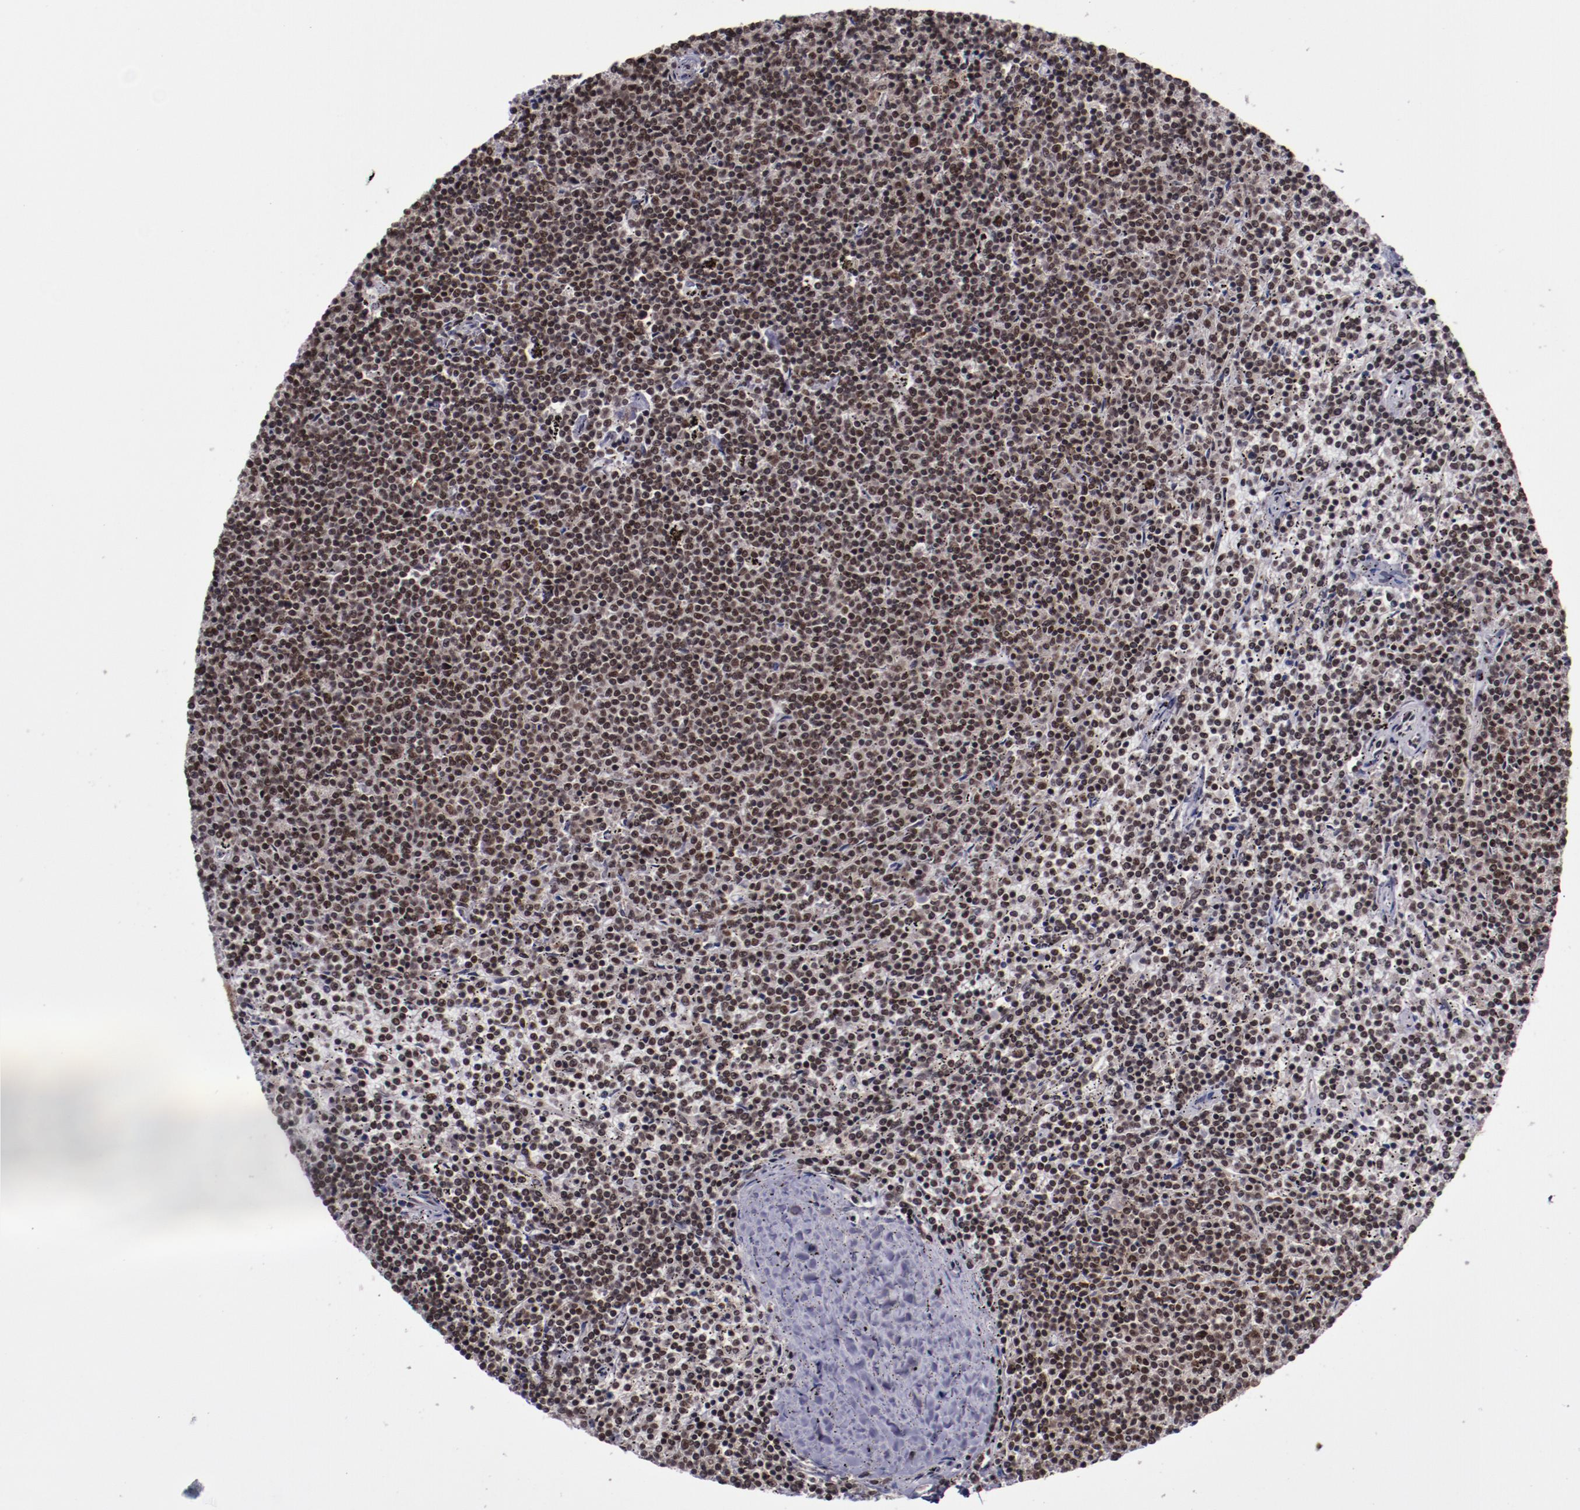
{"staining": {"intensity": "moderate", "quantity": ">75%", "location": "nuclear"}, "tissue": "lymphoma", "cell_type": "Tumor cells", "image_type": "cancer", "snomed": [{"axis": "morphology", "description": "Malignant lymphoma, non-Hodgkin's type, Low grade"}, {"axis": "topography", "description": "Spleen"}], "caption": "Lymphoma stained for a protein shows moderate nuclear positivity in tumor cells.", "gene": "ERH", "patient": {"sex": "female", "age": 50}}